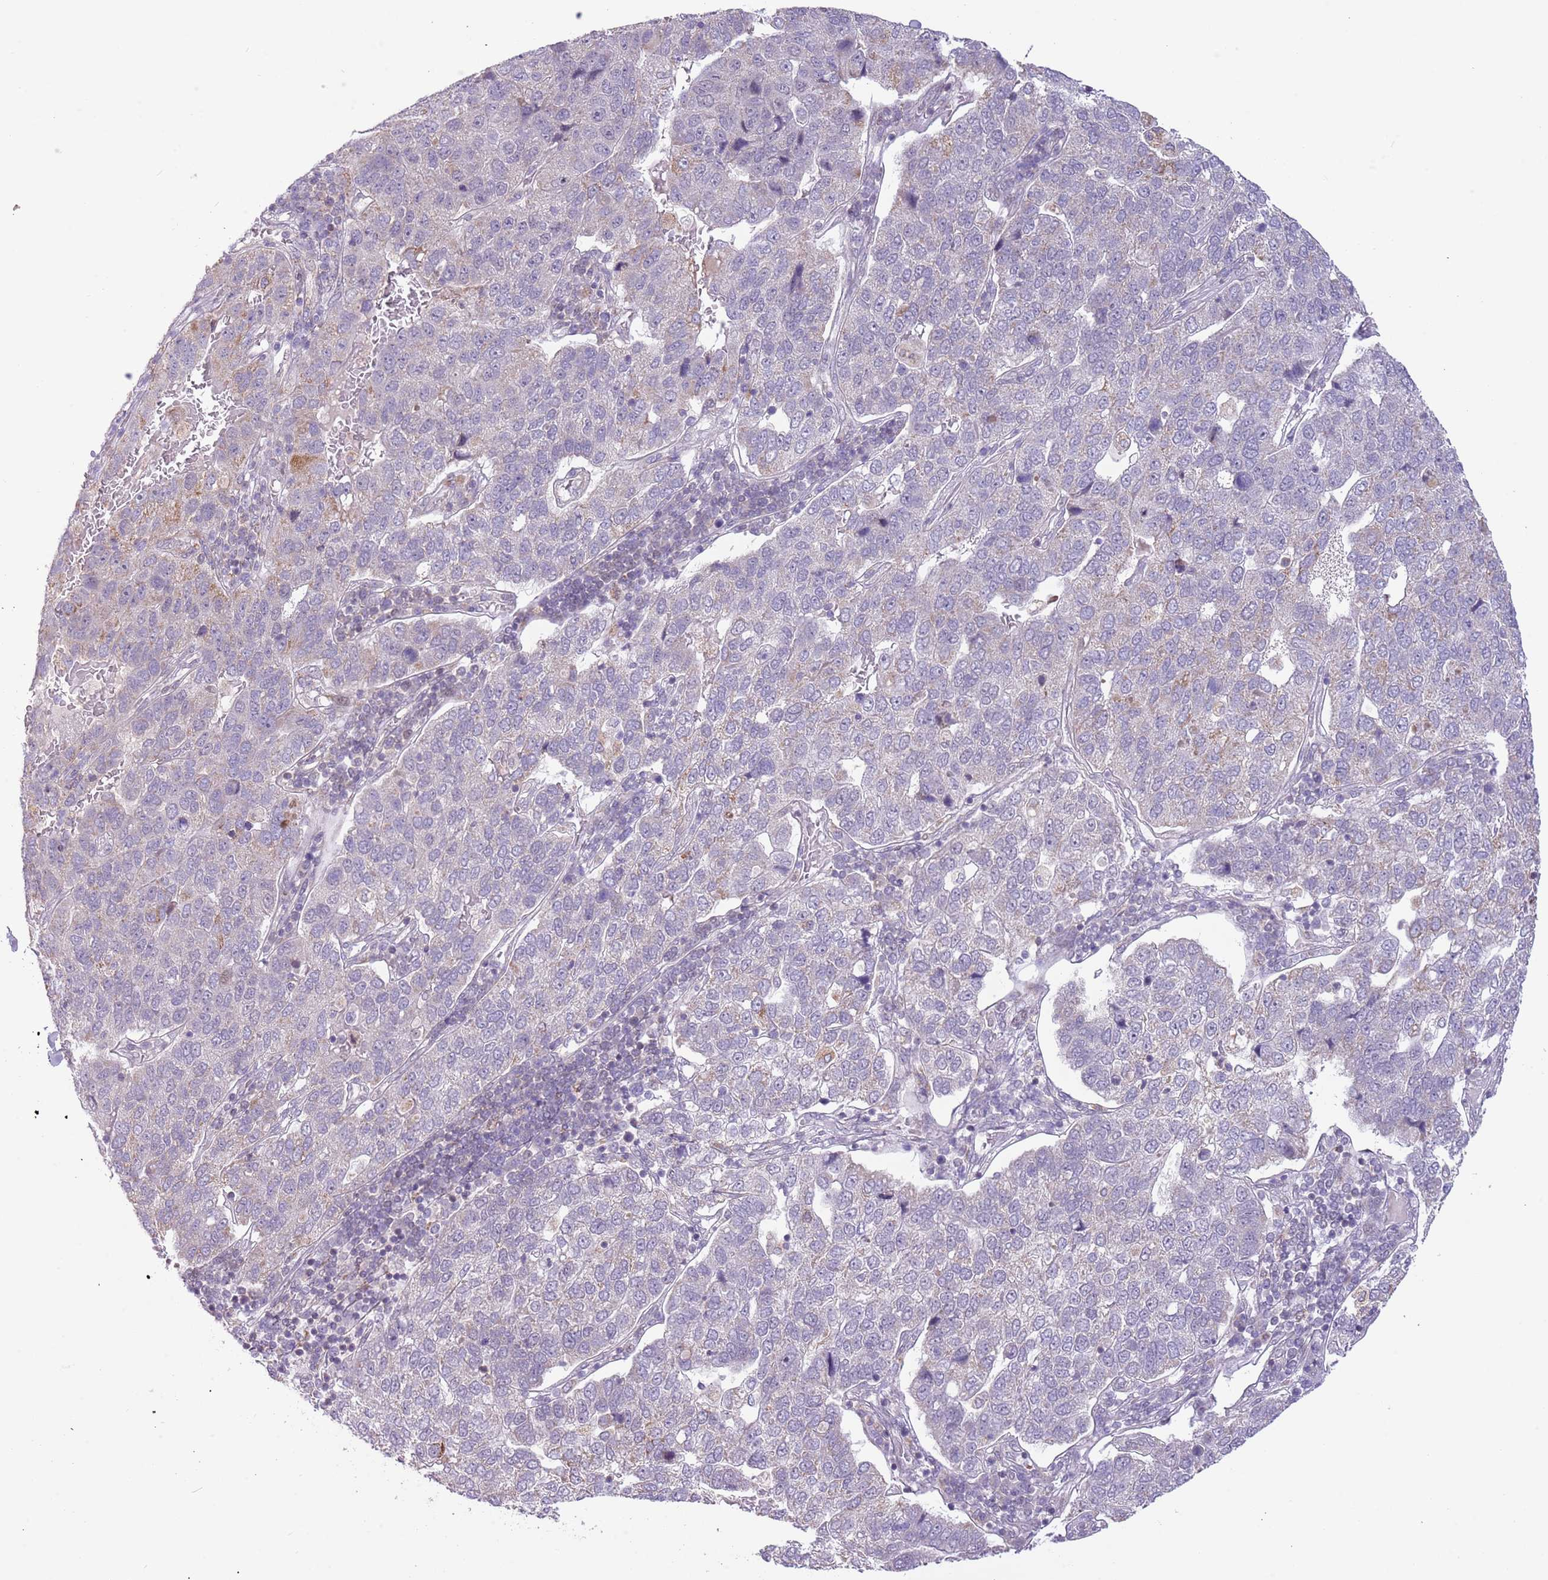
{"staining": {"intensity": "moderate", "quantity": "<25%", "location": "cytoplasmic/membranous"}, "tissue": "pancreatic cancer", "cell_type": "Tumor cells", "image_type": "cancer", "snomed": [{"axis": "morphology", "description": "Adenocarcinoma, NOS"}, {"axis": "topography", "description": "Pancreas"}], "caption": "Immunohistochemical staining of pancreatic cancer demonstrates low levels of moderate cytoplasmic/membranous protein positivity in approximately <25% of tumor cells. (Stains: DAB (3,3'-diaminobenzidine) in brown, nuclei in blue, Microscopy: brightfield microscopy at high magnification).", "gene": "MLLT11", "patient": {"sex": "female", "age": 61}}